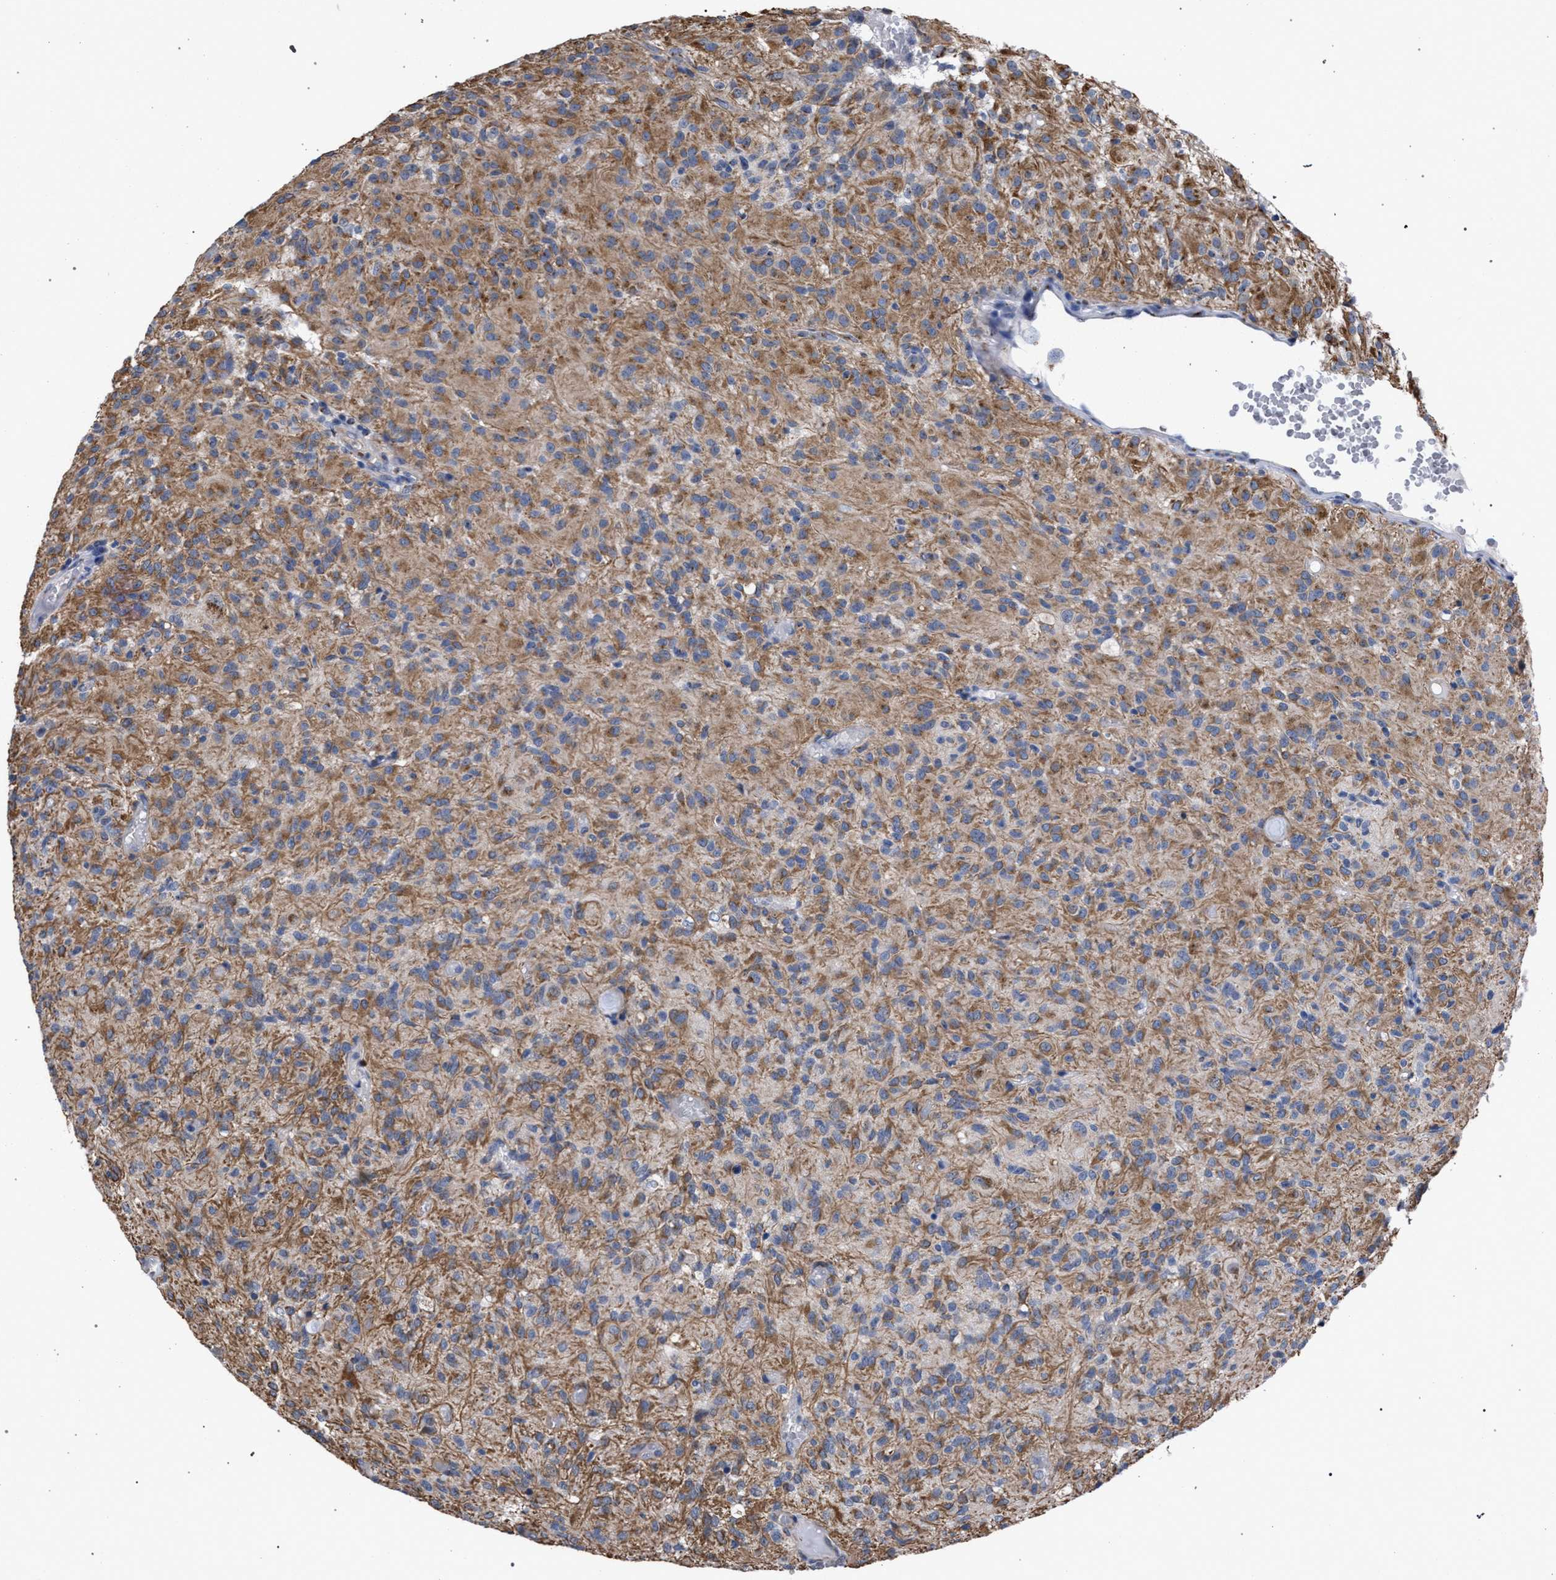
{"staining": {"intensity": "moderate", "quantity": ">75%", "location": "cytoplasmic/membranous"}, "tissue": "glioma", "cell_type": "Tumor cells", "image_type": "cancer", "snomed": [{"axis": "morphology", "description": "Glioma, malignant, High grade"}, {"axis": "topography", "description": "Brain"}], "caption": "Malignant glioma (high-grade) stained with immunohistochemistry (IHC) reveals moderate cytoplasmic/membranous staining in approximately >75% of tumor cells.", "gene": "GOLGA2", "patient": {"sex": "female", "age": 59}}